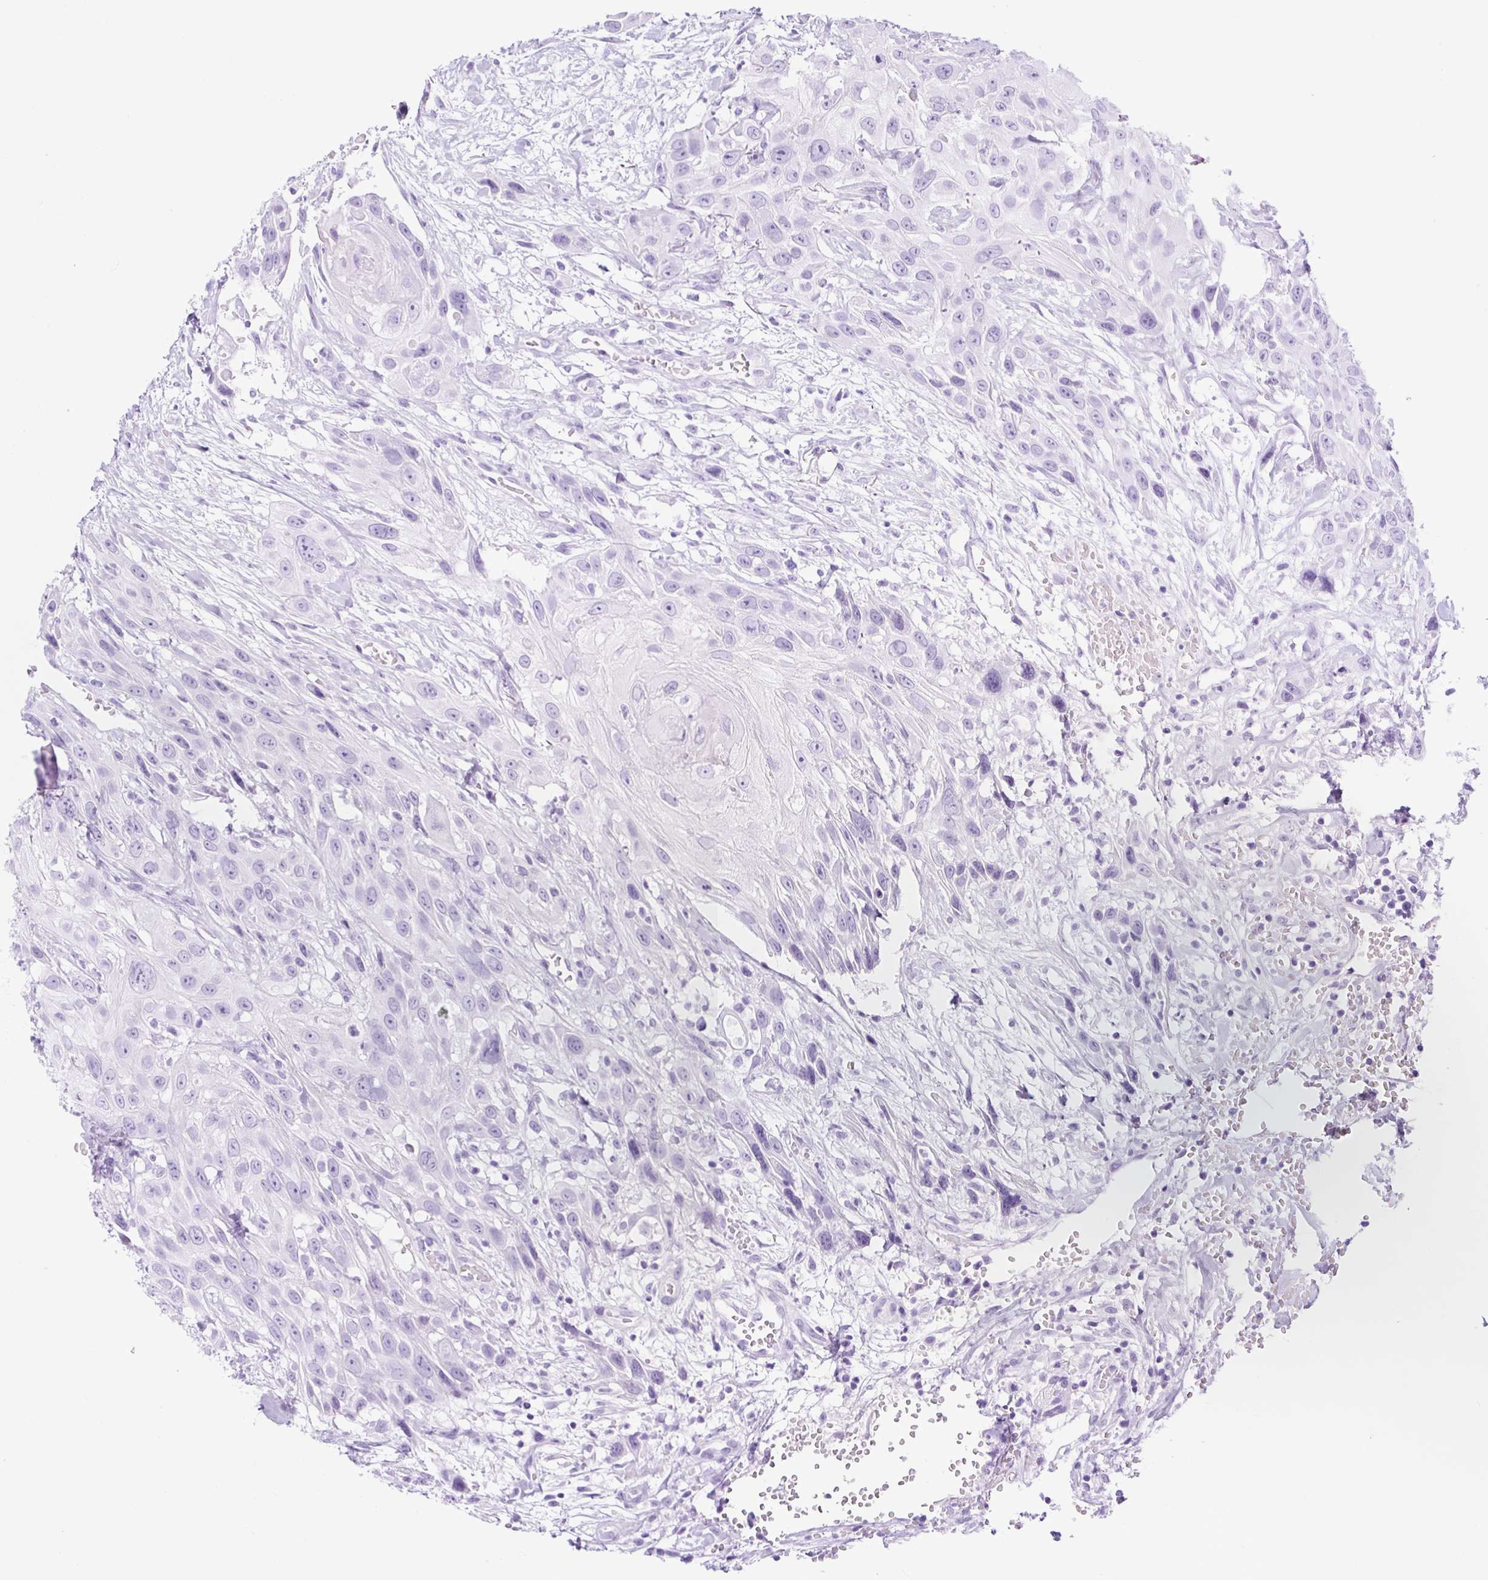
{"staining": {"intensity": "negative", "quantity": "none", "location": "none"}, "tissue": "head and neck cancer", "cell_type": "Tumor cells", "image_type": "cancer", "snomed": [{"axis": "morphology", "description": "Squamous cell carcinoma, NOS"}, {"axis": "topography", "description": "Head-Neck"}], "caption": "IHC of head and neck squamous cell carcinoma demonstrates no positivity in tumor cells. Nuclei are stained in blue.", "gene": "RNF212B", "patient": {"sex": "male", "age": 81}}